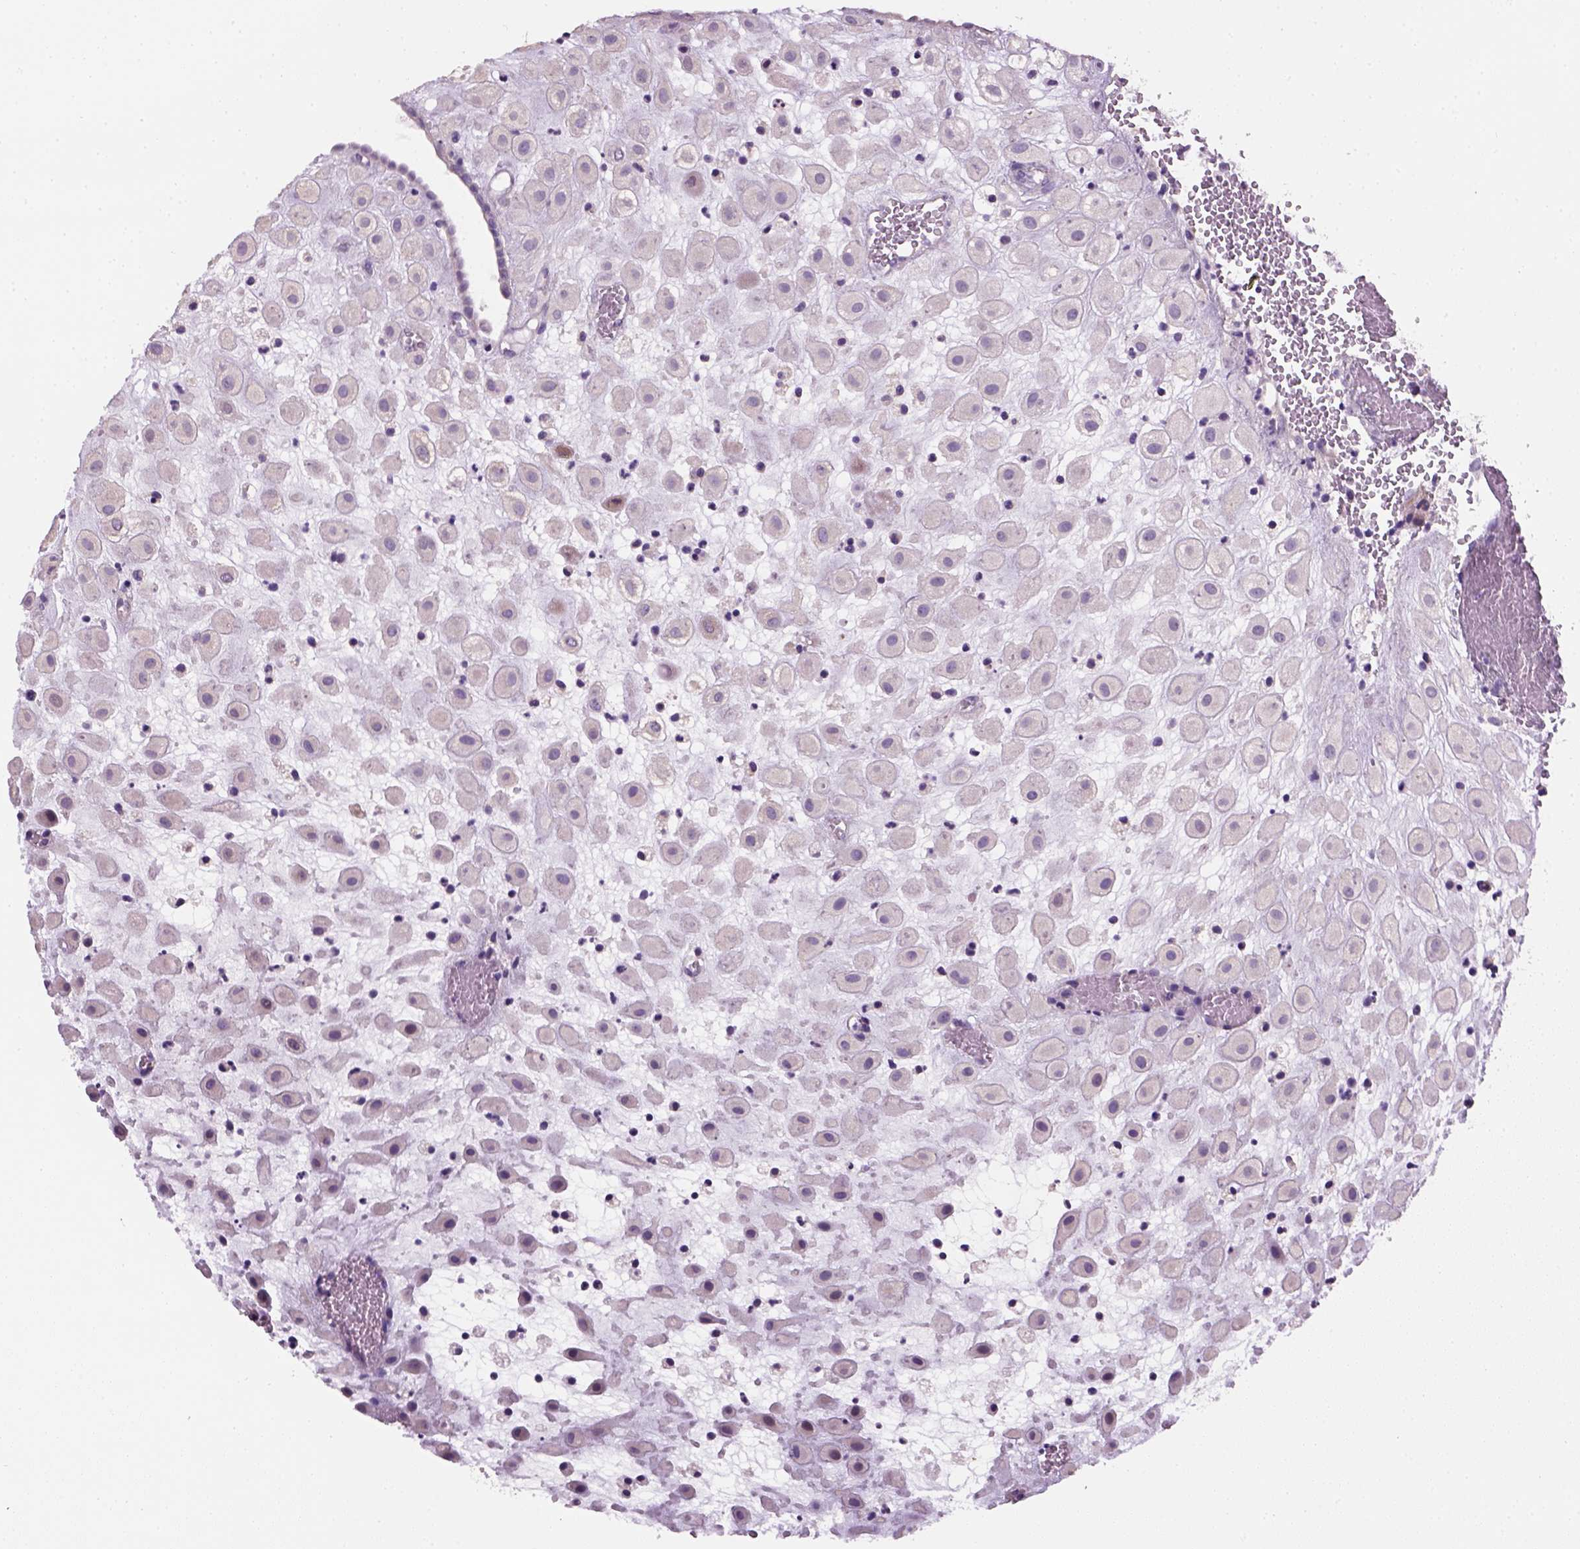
{"staining": {"intensity": "negative", "quantity": "none", "location": "none"}, "tissue": "placenta", "cell_type": "Decidual cells", "image_type": "normal", "snomed": [{"axis": "morphology", "description": "Normal tissue, NOS"}, {"axis": "topography", "description": "Placenta"}], "caption": "IHC micrograph of benign placenta: human placenta stained with DAB (3,3'-diaminobenzidine) demonstrates no significant protein positivity in decidual cells.", "gene": "ELOVL3", "patient": {"sex": "female", "age": 24}}